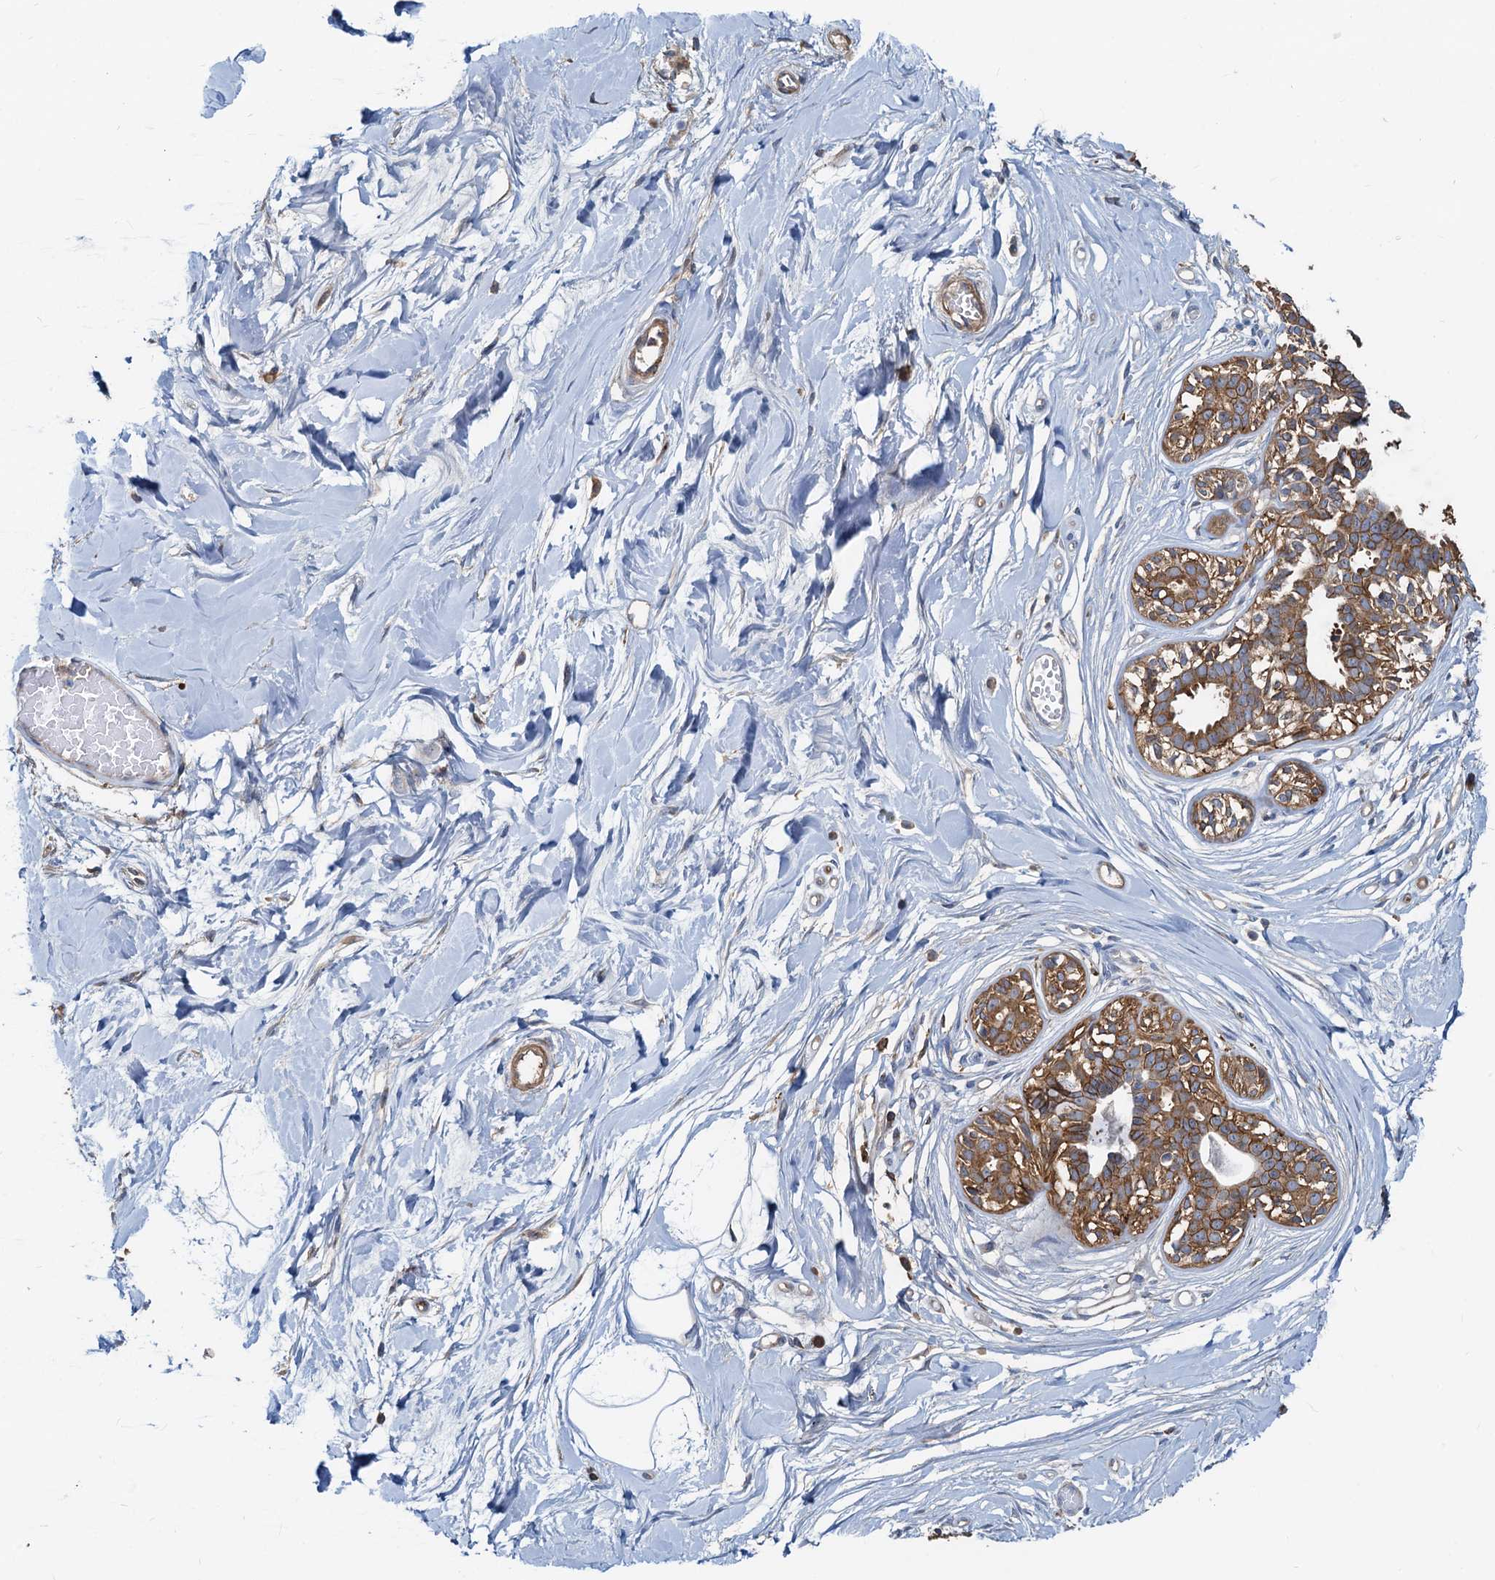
{"staining": {"intensity": "negative", "quantity": "none", "location": "none"}, "tissue": "breast", "cell_type": "Adipocytes", "image_type": "normal", "snomed": [{"axis": "morphology", "description": "Normal tissue, NOS"}, {"axis": "topography", "description": "Breast"}], "caption": "The histopathology image demonstrates no staining of adipocytes in benign breast. (DAB (3,3'-diaminobenzidine) immunohistochemistry (IHC) with hematoxylin counter stain).", "gene": "LNX2", "patient": {"sex": "female", "age": 45}}